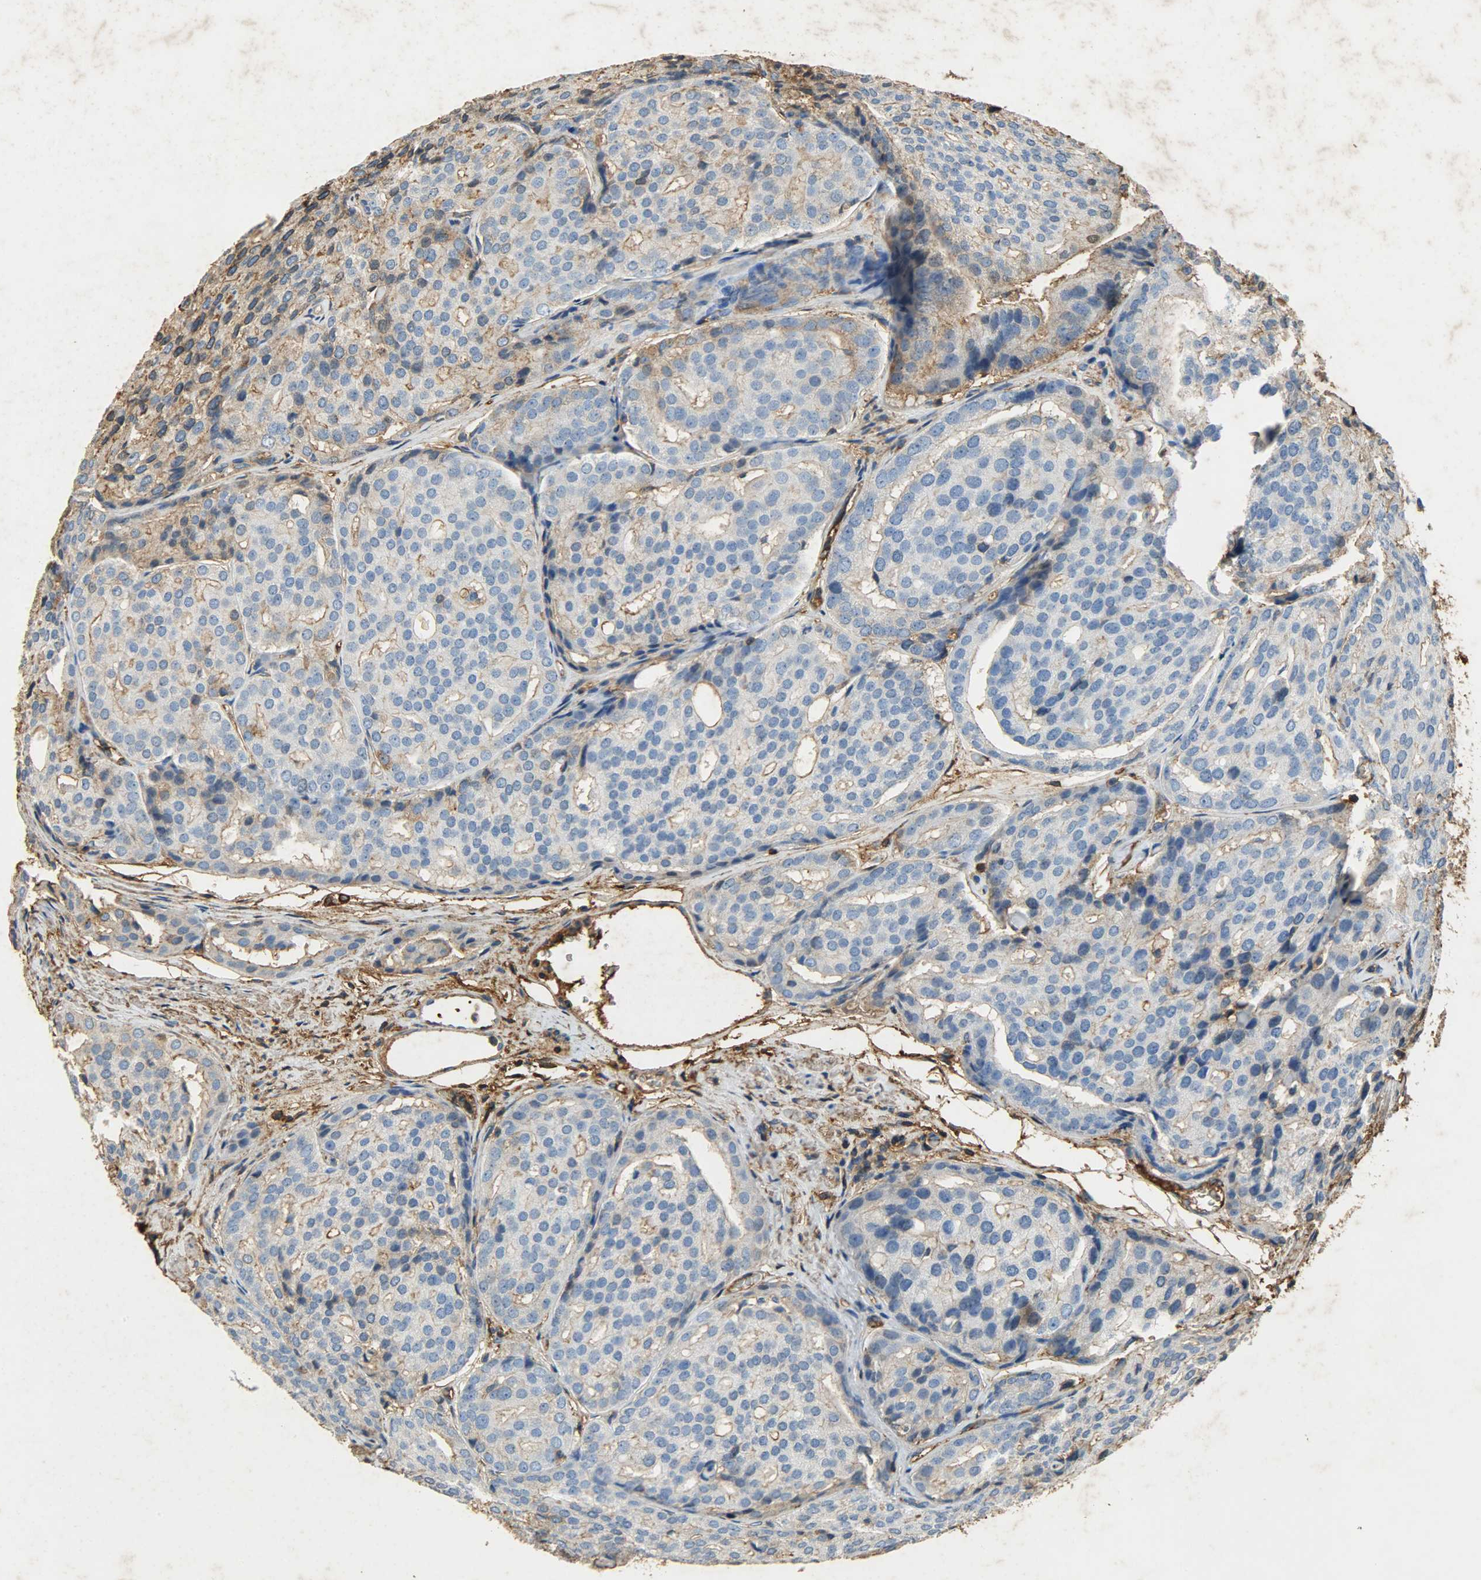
{"staining": {"intensity": "weak", "quantity": "<25%", "location": "cytoplasmic/membranous"}, "tissue": "prostate cancer", "cell_type": "Tumor cells", "image_type": "cancer", "snomed": [{"axis": "morphology", "description": "Adenocarcinoma, High grade"}, {"axis": "topography", "description": "Prostate"}], "caption": "Immunohistochemical staining of human high-grade adenocarcinoma (prostate) displays no significant positivity in tumor cells.", "gene": "ANXA6", "patient": {"sex": "male", "age": 64}}